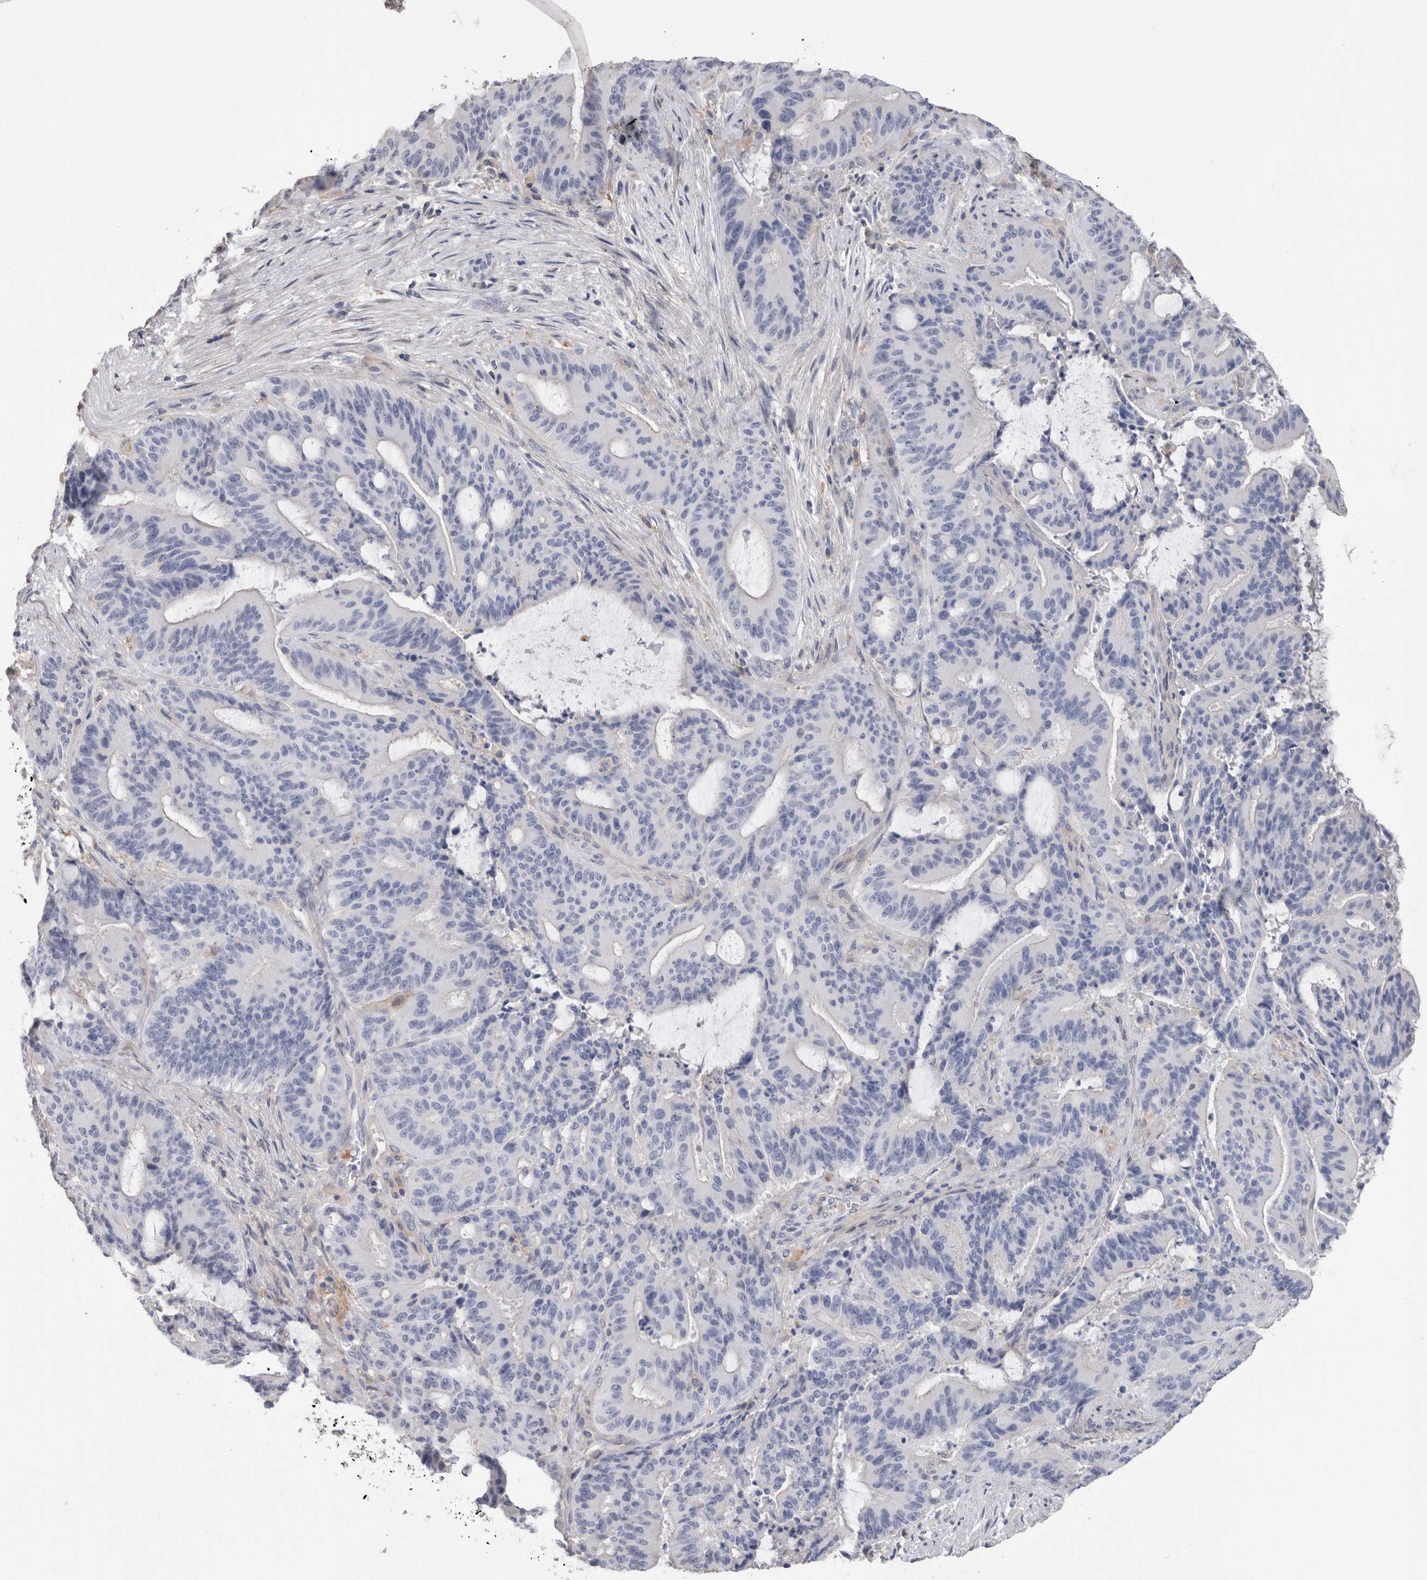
{"staining": {"intensity": "negative", "quantity": "none", "location": "none"}, "tissue": "liver cancer", "cell_type": "Tumor cells", "image_type": "cancer", "snomed": [{"axis": "morphology", "description": "Normal tissue, NOS"}, {"axis": "morphology", "description": "Cholangiocarcinoma"}, {"axis": "topography", "description": "Liver"}, {"axis": "topography", "description": "Peripheral nerve tissue"}], "caption": "Immunohistochemistry micrograph of human liver cancer stained for a protein (brown), which demonstrates no expression in tumor cells.", "gene": "SCRN1", "patient": {"sex": "female", "age": 73}}